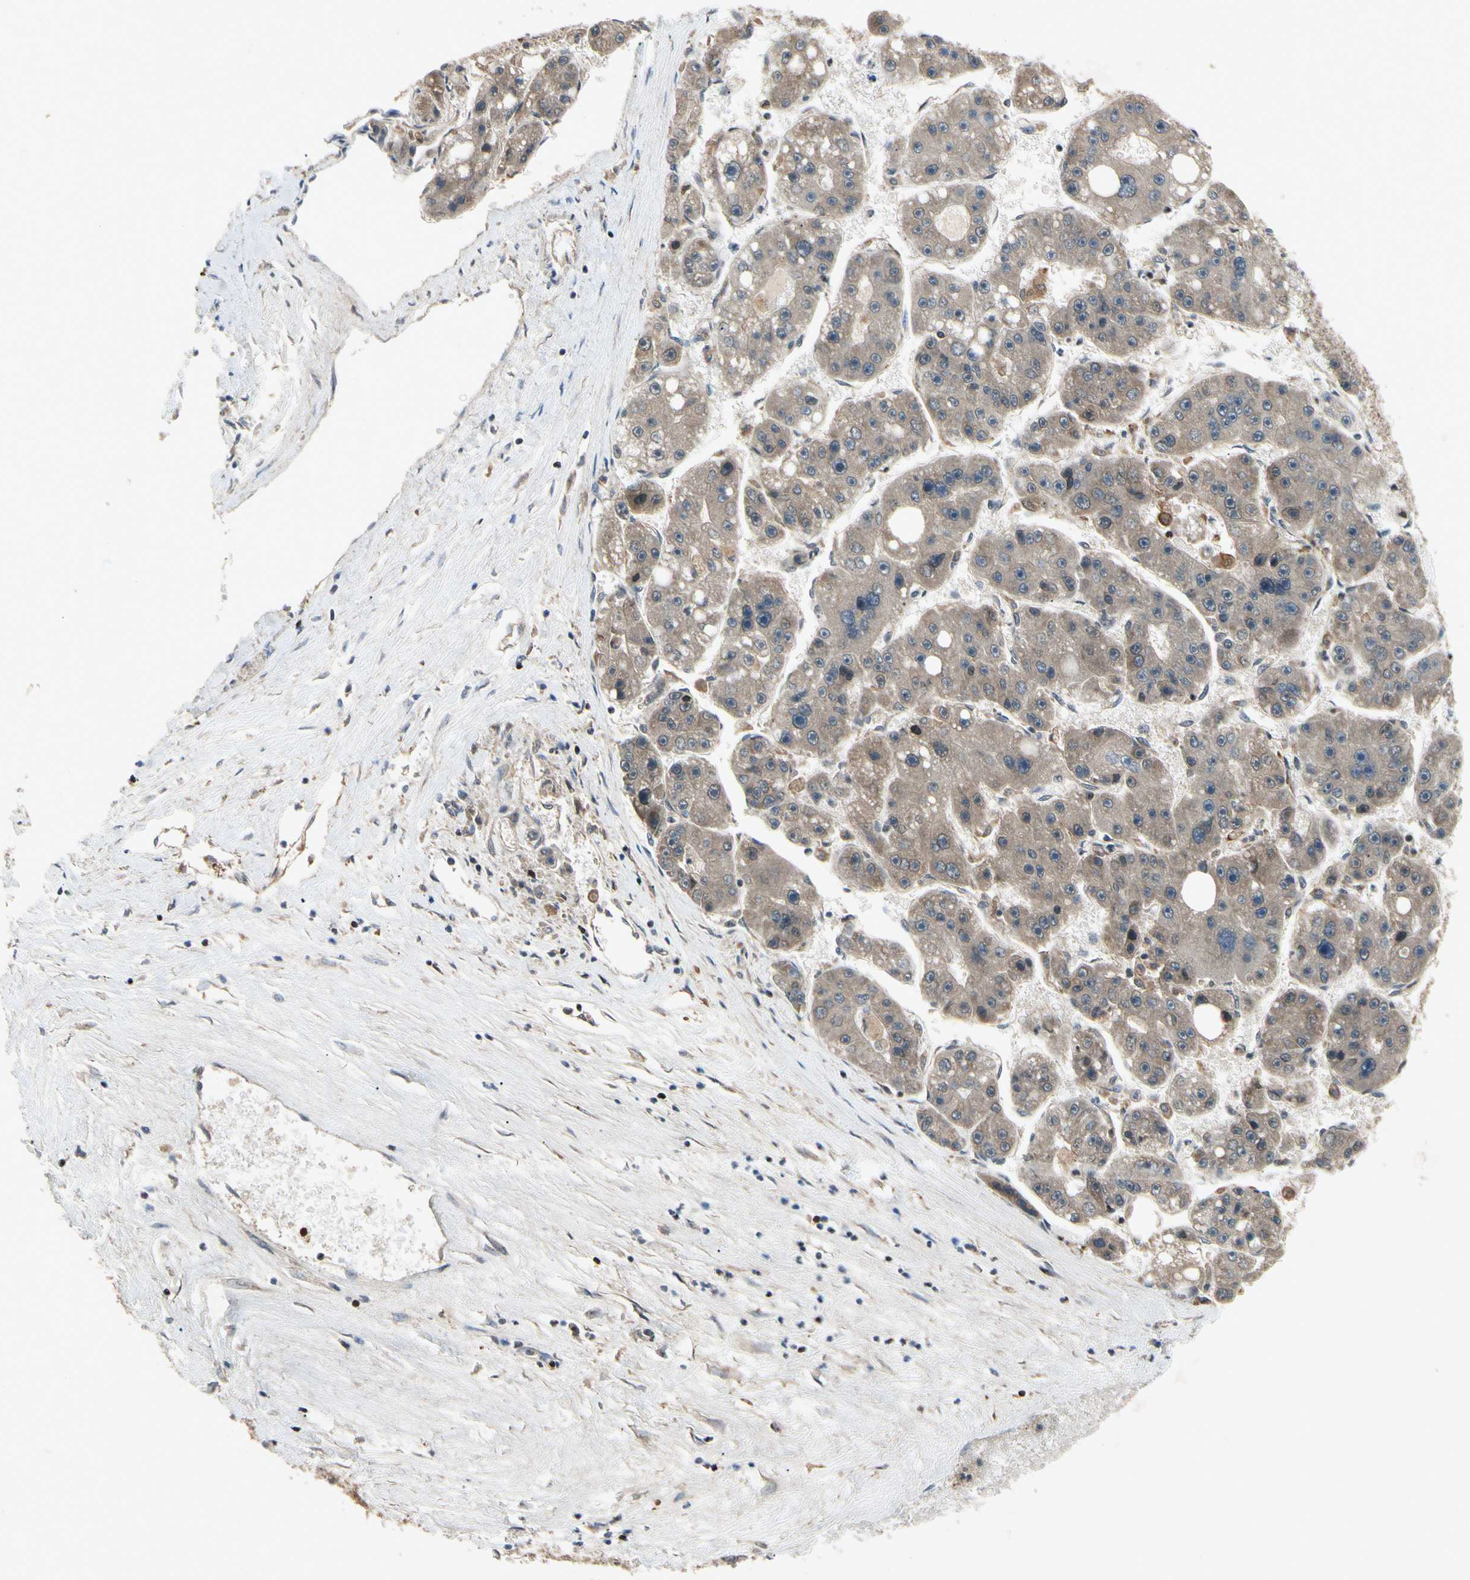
{"staining": {"intensity": "moderate", "quantity": ">75%", "location": "cytoplasmic/membranous"}, "tissue": "liver cancer", "cell_type": "Tumor cells", "image_type": "cancer", "snomed": [{"axis": "morphology", "description": "Carcinoma, Hepatocellular, NOS"}, {"axis": "topography", "description": "Liver"}], "caption": "Moderate cytoplasmic/membranous expression is seen in about >75% of tumor cells in liver cancer.", "gene": "RNF14", "patient": {"sex": "female", "age": 61}}